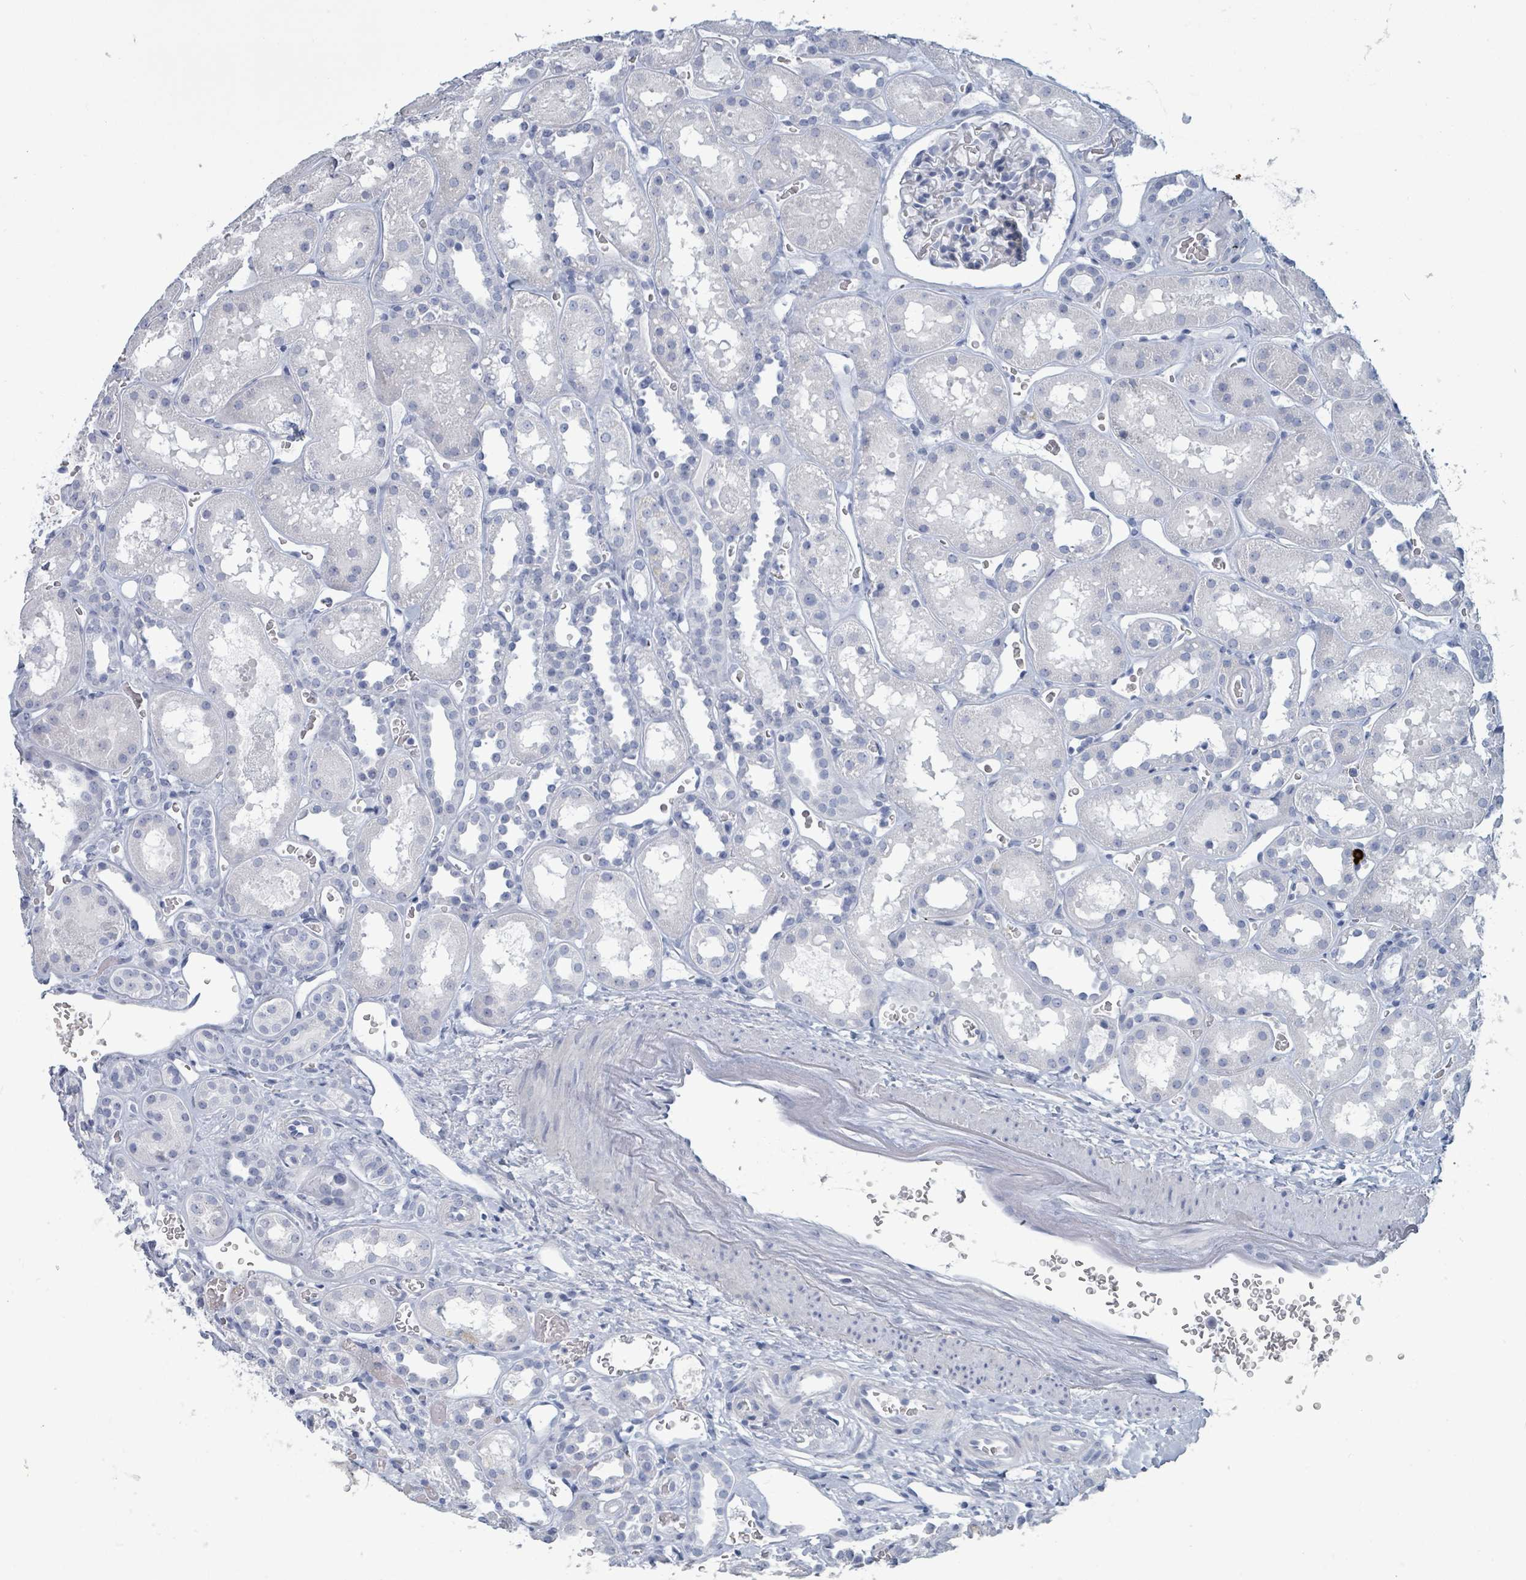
{"staining": {"intensity": "negative", "quantity": "none", "location": "none"}, "tissue": "kidney", "cell_type": "Cells in glomeruli", "image_type": "normal", "snomed": [{"axis": "morphology", "description": "Normal tissue, NOS"}, {"axis": "topography", "description": "Kidney"}], "caption": "Unremarkable kidney was stained to show a protein in brown. There is no significant staining in cells in glomeruli. (DAB immunohistochemistry visualized using brightfield microscopy, high magnification).", "gene": "VPS13D", "patient": {"sex": "female", "age": 41}}